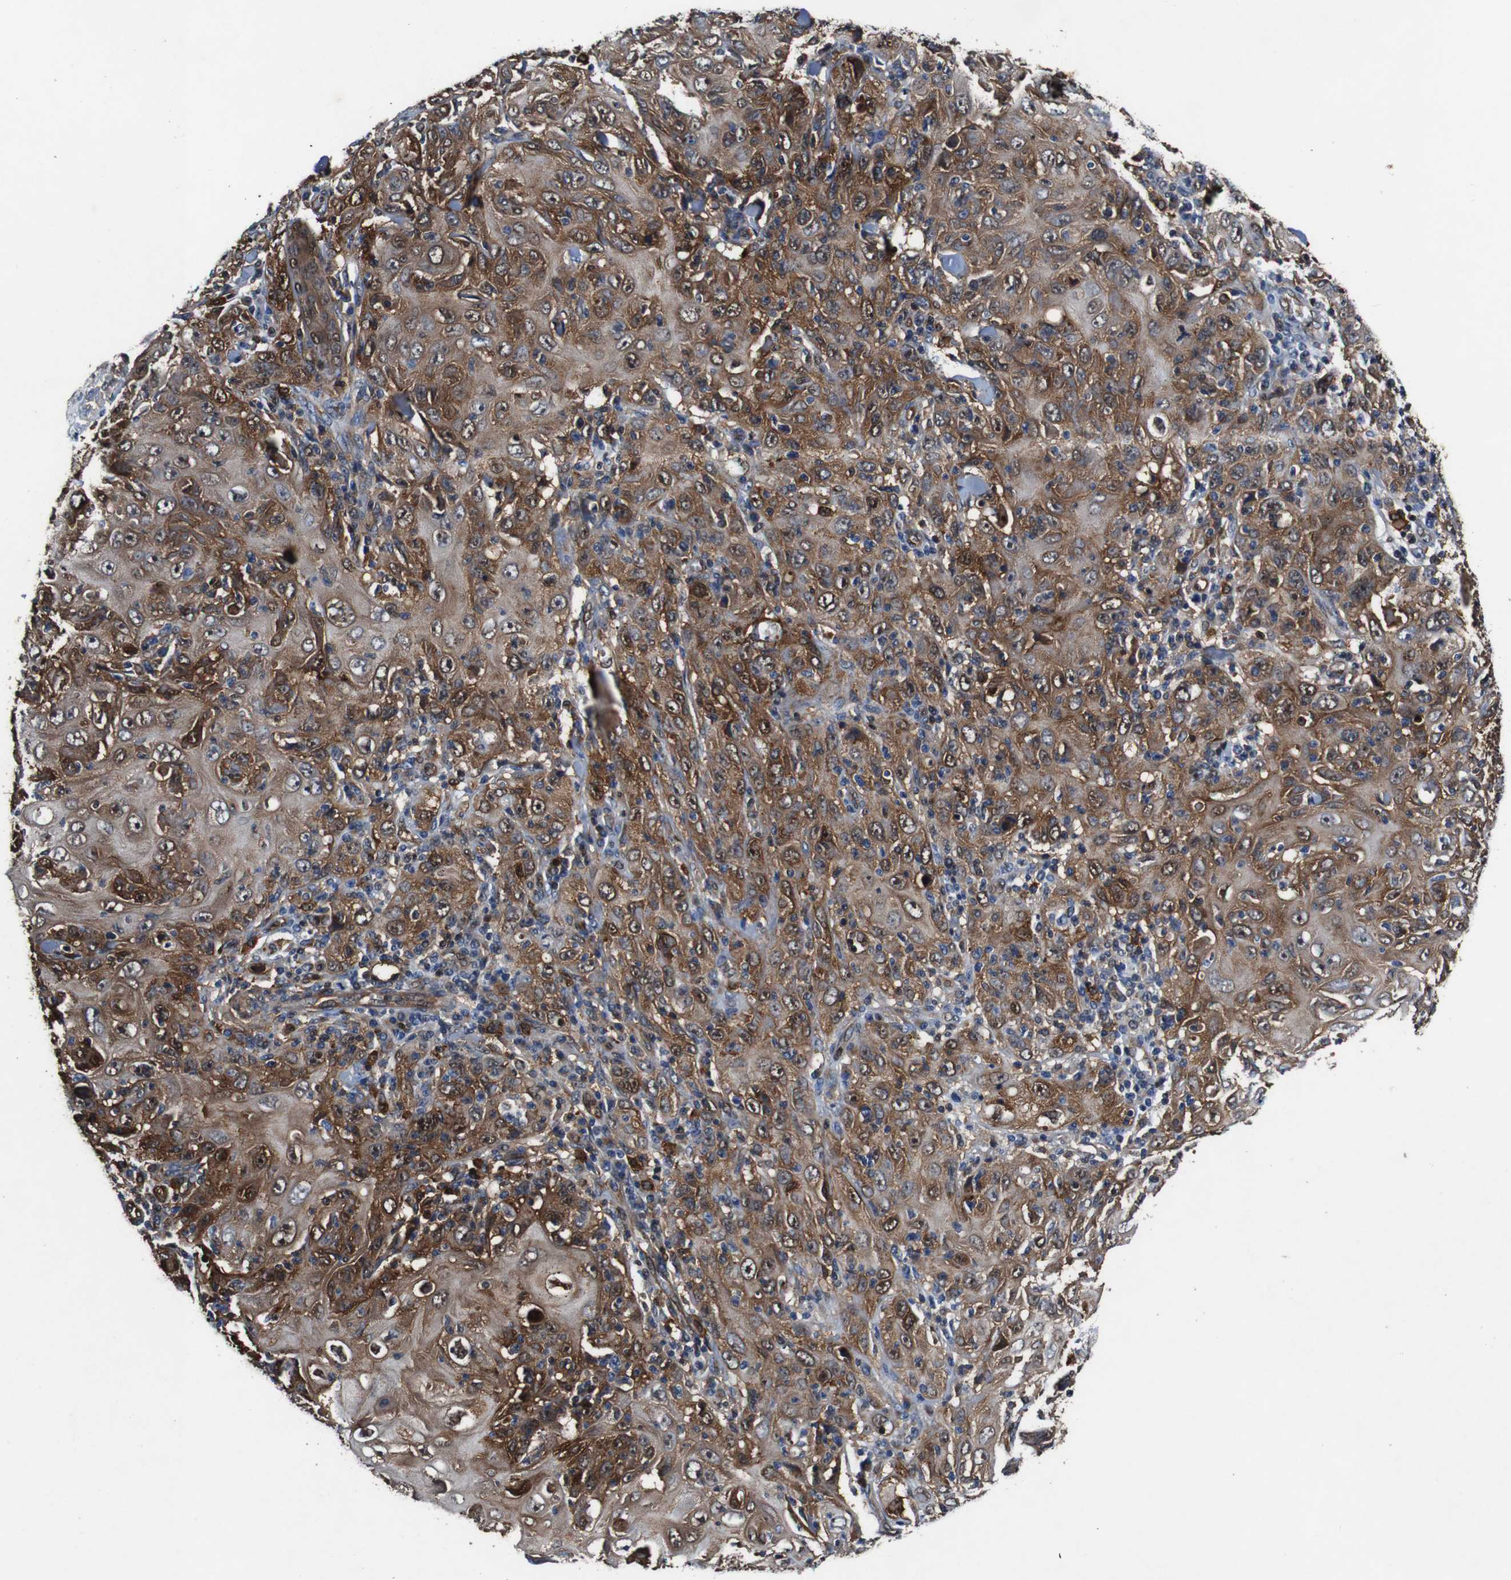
{"staining": {"intensity": "strong", "quantity": ">75%", "location": "cytoplasmic/membranous,nuclear"}, "tissue": "skin cancer", "cell_type": "Tumor cells", "image_type": "cancer", "snomed": [{"axis": "morphology", "description": "Squamous cell carcinoma, NOS"}, {"axis": "topography", "description": "Skin"}], "caption": "A micrograph showing strong cytoplasmic/membranous and nuclear staining in approximately >75% of tumor cells in skin cancer (squamous cell carcinoma), as visualized by brown immunohistochemical staining.", "gene": "ANXA1", "patient": {"sex": "female", "age": 88}}